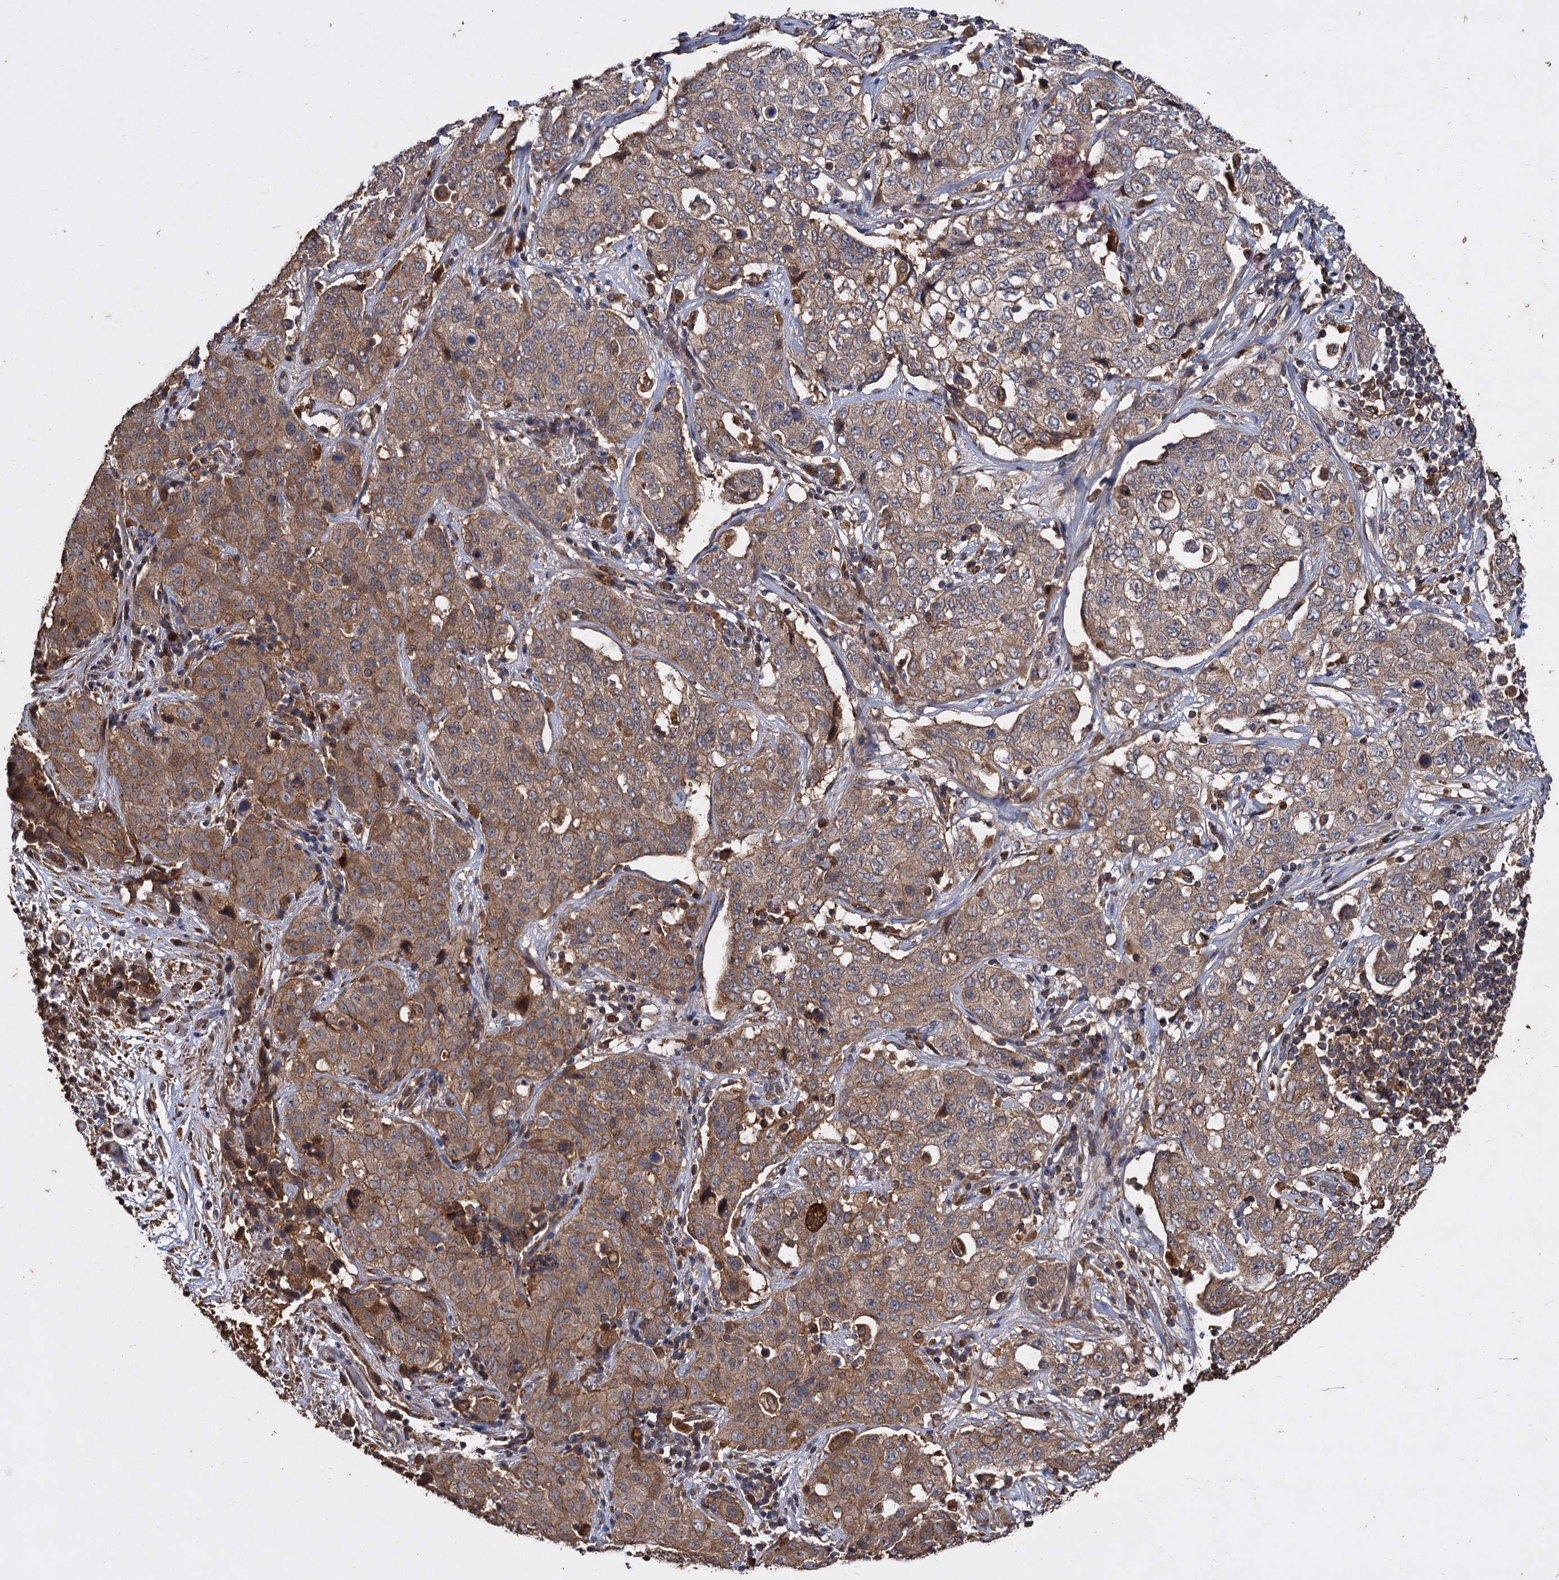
{"staining": {"intensity": "moderate", "quantity": ">75%", "location": "cytoplasmic/membranous"}, "tissue": "stomach cancer", "cell_type": "Tumor cells", "image_type": "cancer", "snomed": [{"axis": "morphology", "description": "Normal tissue, NOS"}, {"axis": "morphology", "description": "Adenocarcinoma, NOS"}, {"axis": "topography", "description": "Lymph node"}, {"axis": "topography", "description": "Stomach"}], "caption": "An image of stomach cancer stained for a protein displays moderate cytoplasmic/membranous brown staining in tumor cells.", "gene": "GCLC", "patient": {"sex": "male", "age": 48}}